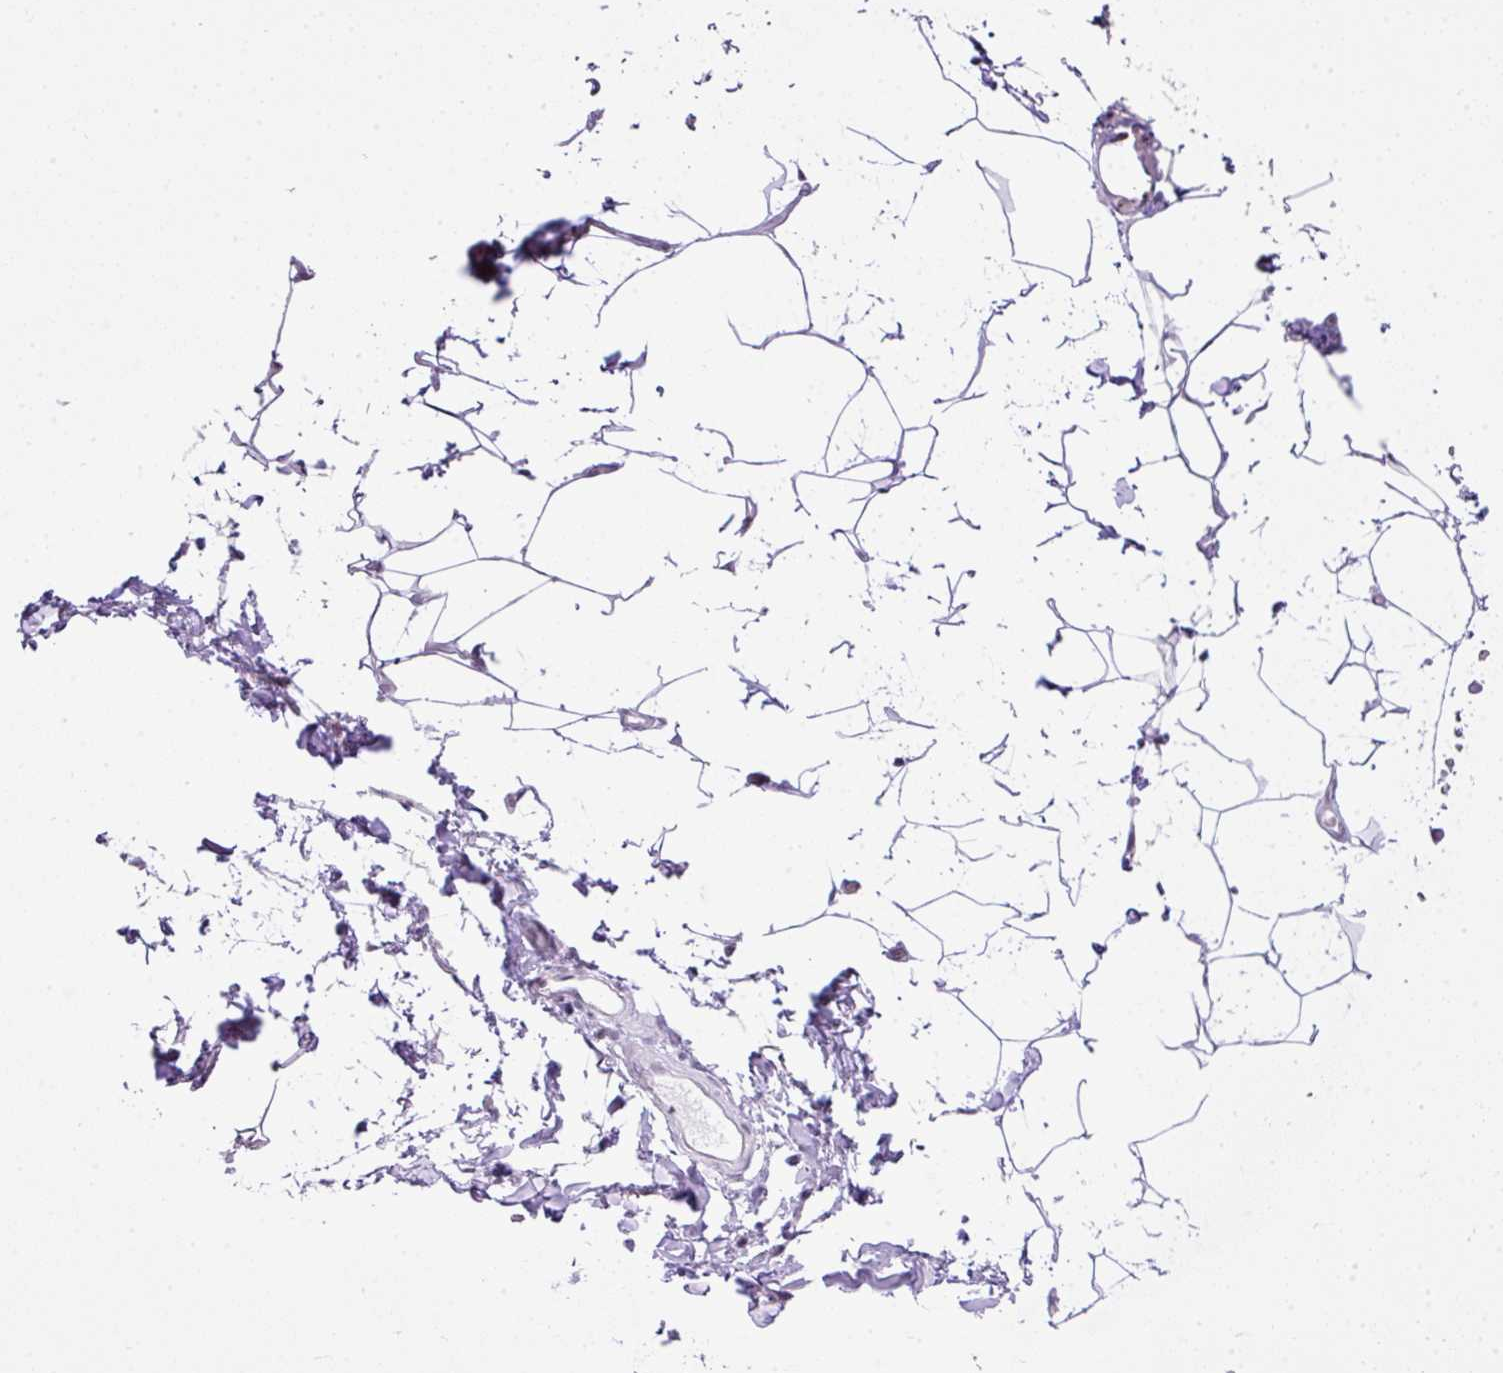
{"staining": {"intensity": "negative", "quantity": "none", "location": "none"}, "tissue": "adipose tissue", "cell_type": "Adipocytes", "image_type": "normal", "snomed": [{"axis": "morphology", "description": "Normal tissue, NOS"}, {"axis": "topography", "description": "Vascular tissue"}, {"axis": "topography", "description": "Peripheral nerve tissue"}], "caption": "Immunohistochemical staining of normal adipose tissue displays no significant expression in adipocytes. (DAB (3,3'-diaminobenzidine) immunohistochemistry (IHC), high magnification).", "gene": "CCDC137", "patient": {"sex": "male", "age": 41}}